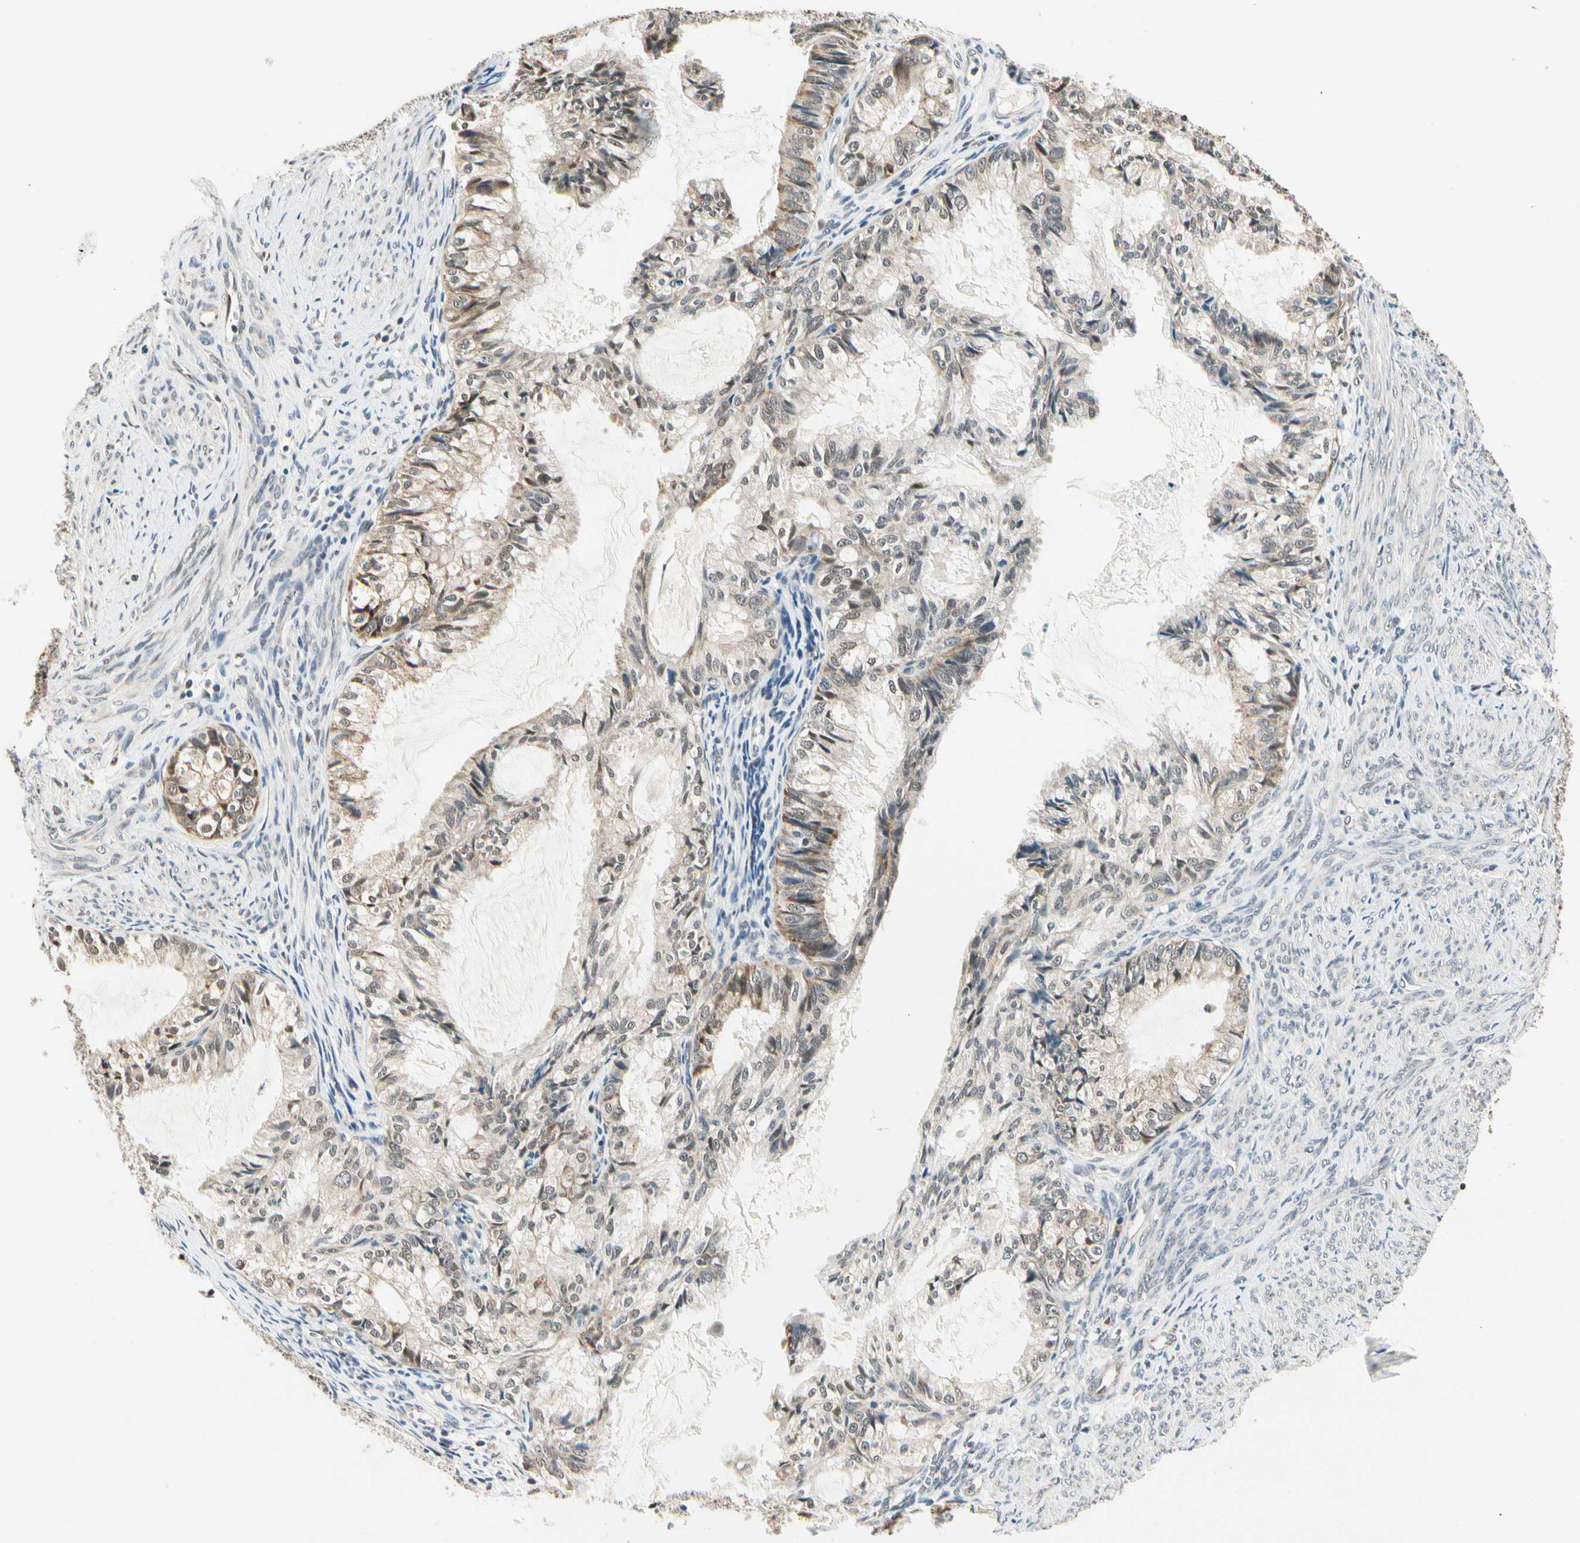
{"staining": {"intensity": "moderate", "quantity": "25%-75%", "location": "cytoplasmic/membranous"}, "tissue": "cervical cancer", "cell_type": "Tumor cells", "image_type": "cancer", "snomed": [{"axis": "morphology", "description": "Normal tissue, NOS"}, {"axis": "morphology", "description": "Adenocarcinoma, NOS"}, {"axis": "topography", "description": "Cervix"}, {"axis": "topography", "description": "Endometrium"}], "caption": "Protein expression analysis of cervical adenocarcinoma shows moderate cytoplasmic/membranous staining in approximately 25%-75% of tumor cells. (brown staining indicates protein expression, while blue staining denotes nuclei).", "gene": "PDK2", "patient": {"sex": "female", "age": 86}}